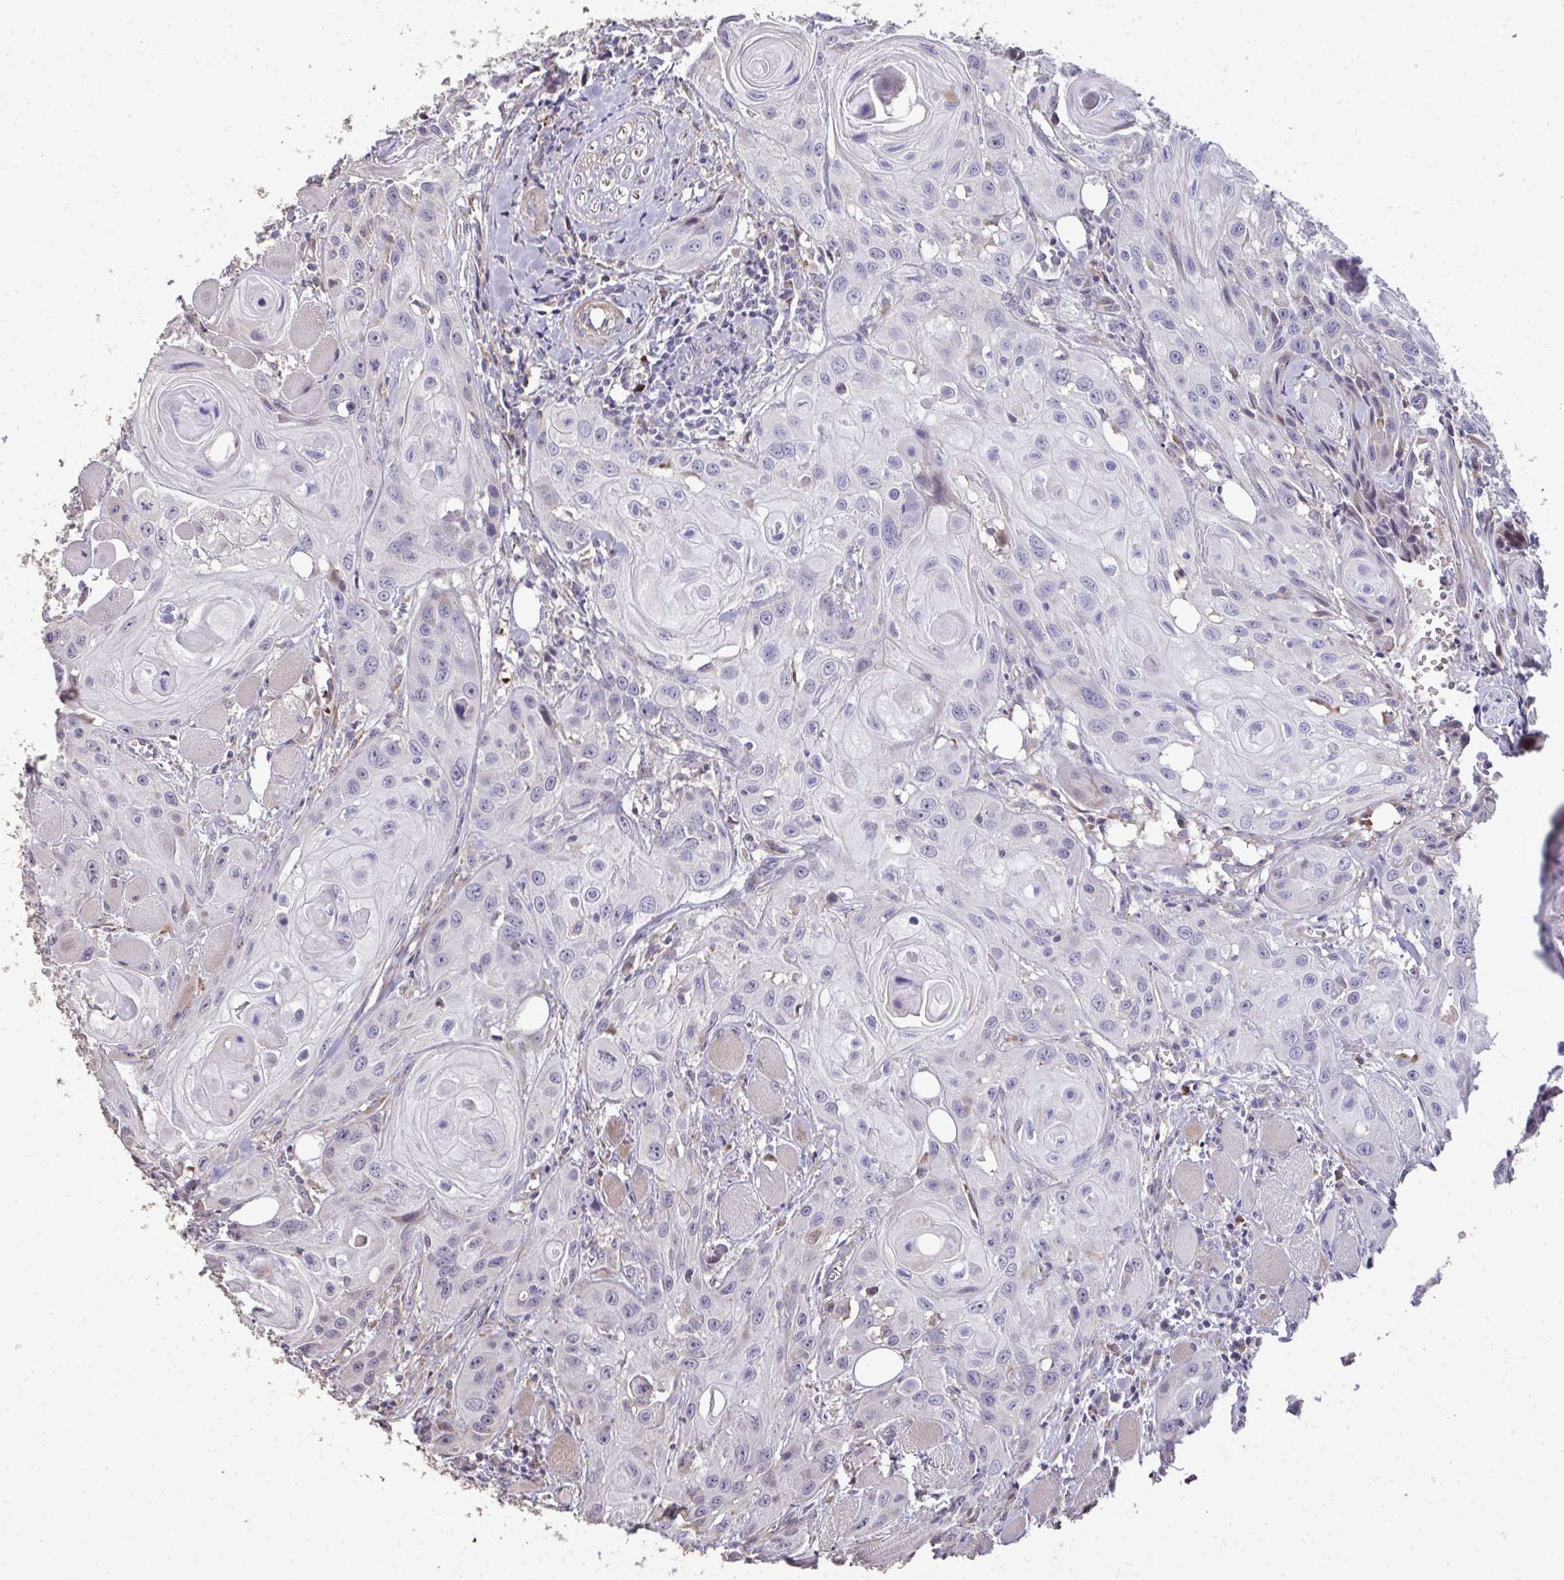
{"staining": {"intensity": "negative", "quantity": "none", "location": "none"}, "tissue": "head and neck cancer", "cell_type": "Tumor cells", "image_type": "cancer", "snomed": [{"axis": "morphology", "description": "Squamous cell carcinoma, NOS"}, {"axis": "topography", "description": "Oral tissue"}, {"axis": "topography", "description": "Head-Neck"}], "caption": "An IHC image of squamous cell carcinoma (head and neck) is shown. There is no staining in tumor cells of squamous cell carcinoma (head and neck). (Immunohistochemistry, brightfield microscopy, high magnification).", "gene": "FIBCD1", "patient": {"sex": "male", "age": 58}}